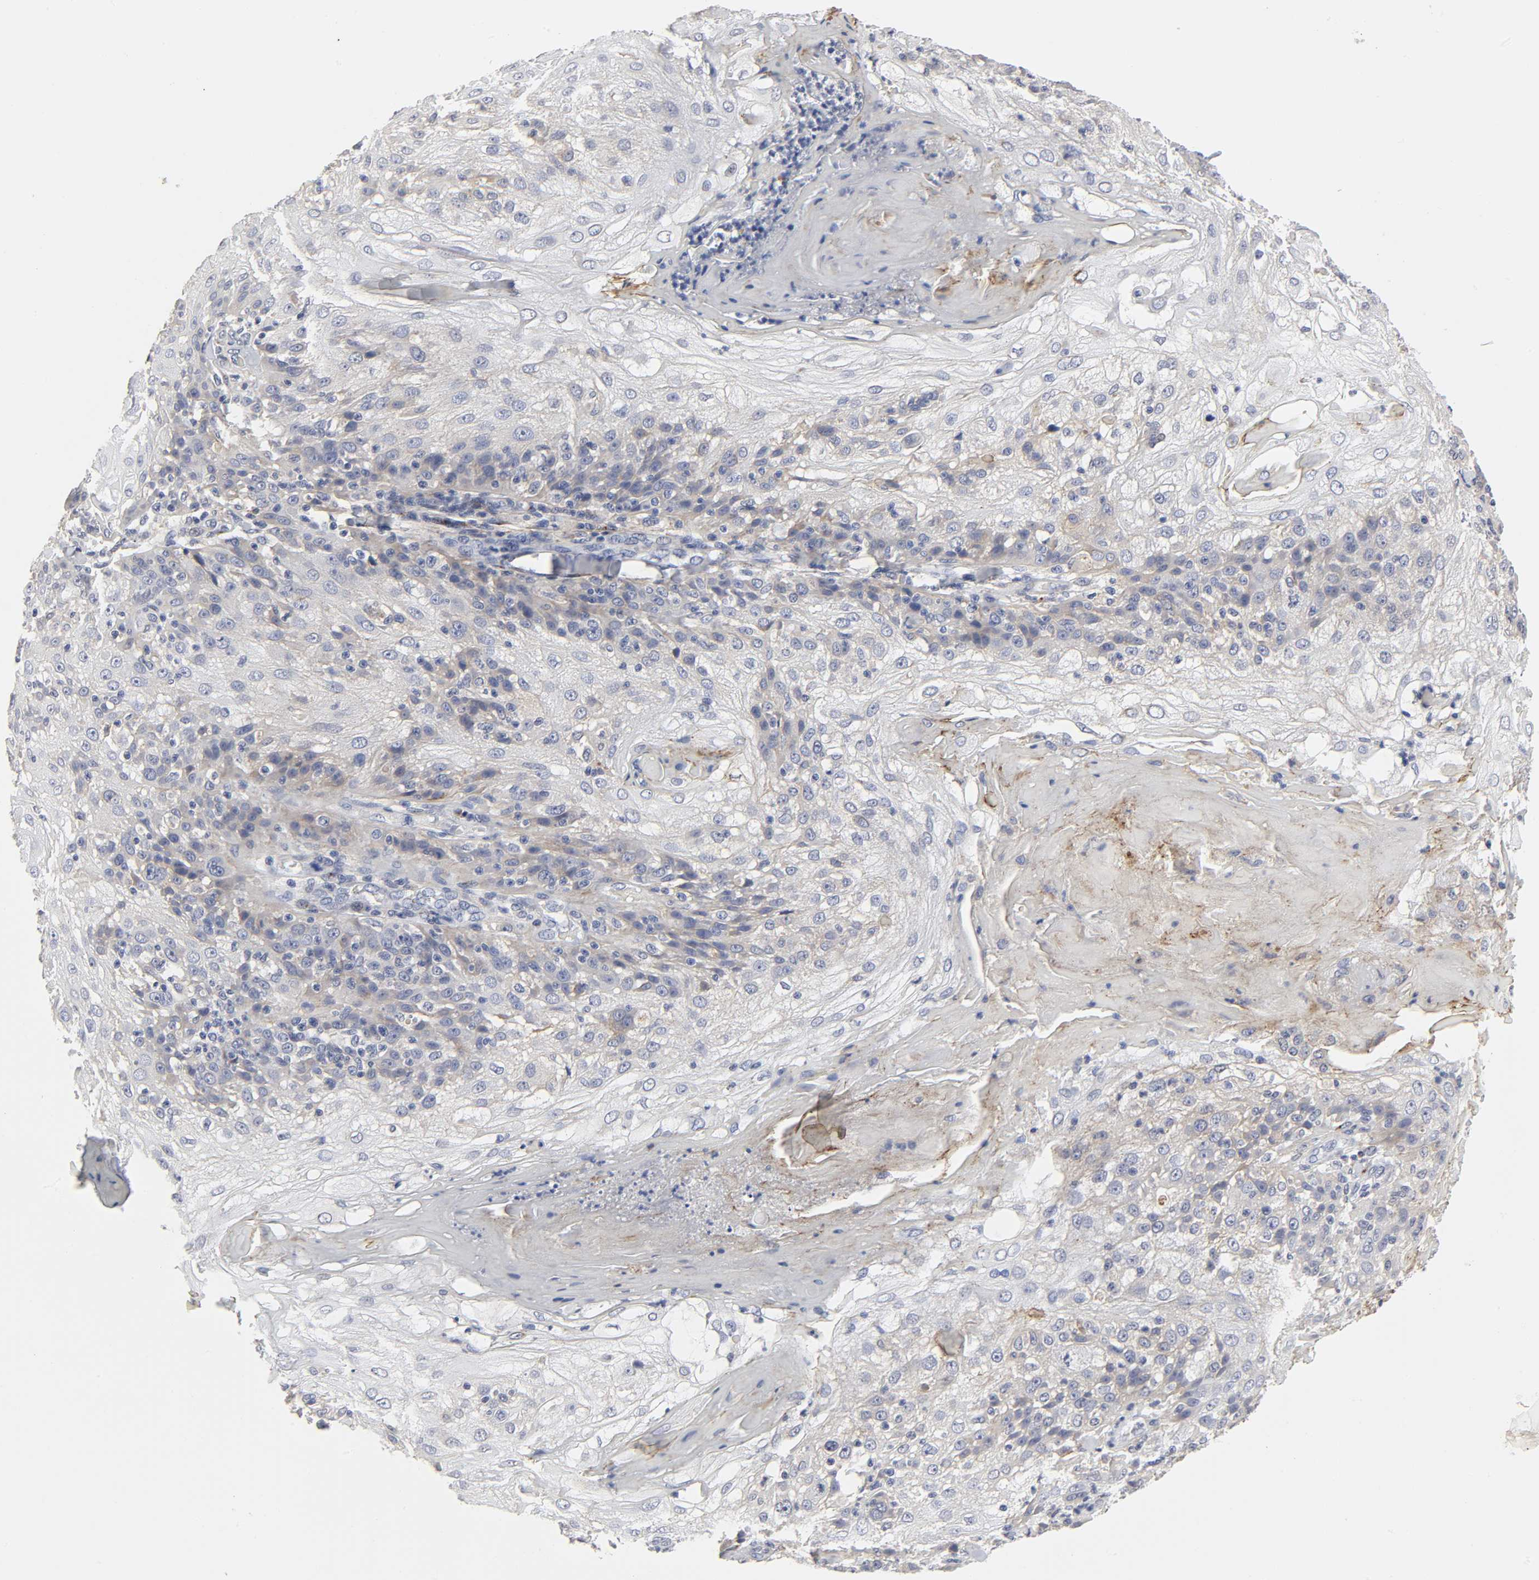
{"staining": {"intensity": "weak", "quantity": "<25%", "location": "cytoplasmic/membranous"}, "tissue": "skin cancer", "cell_type": "Tumor cells", "image_type": "cancer", "snomed": [{"axis": "morphology", "description": "Normal tissue, NOS"}, {"axis": "morphology", "description": "Squamous cell carcinoma, NOS"}, {"axis": "topography", "description": "Skin"}], "caption": "DAB (3,3'-diaminobenzidine) immunohistochemical staining of human skin cancer (squamous cell carcinoma) displays no significant staining in tumor cells.", "gene": "LRP1", "patient": {"sex": "female", "age": 83}}